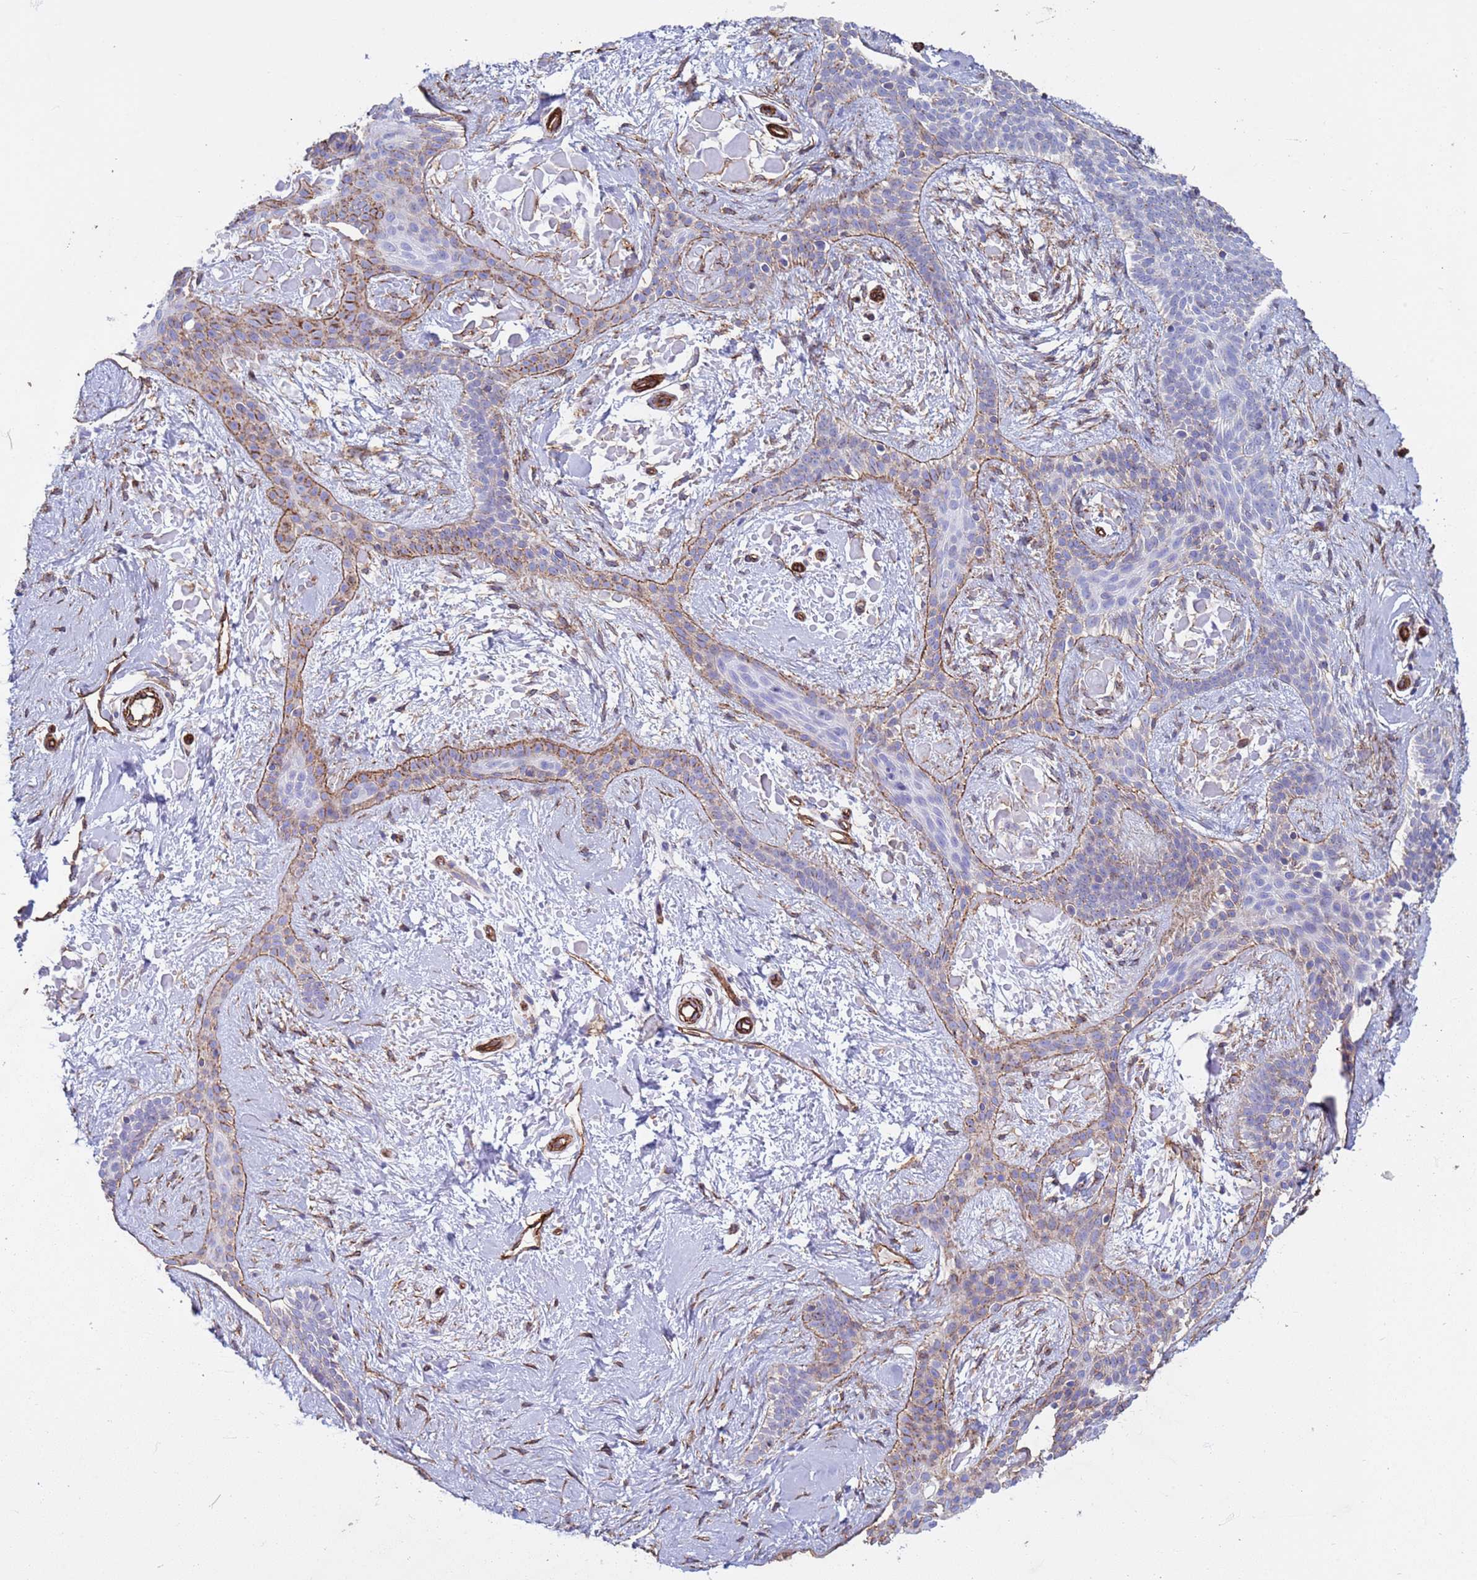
{"staining": {"intensity": "moderate", "quantity": "<25%", "location": "cytoplasmic/membranous"}, "tissue": "skin cancer", "cell_type": "Tumor cells", "image_type": "cancer", "snomed": [{"axis": "morphology", "description": "Basal cell carcinoma"}, {"axis": "topography", "description": "Skin"}], "caption": "High-power microscopy captured an immunohistochemistry (IHC) photomicrograph of skin basal cell carcinoma, revealing moderate cytoplasmic/membranous staining in approximately <25% of tumor cells.", "gene": "GASK1A", "patient": {"sex": "male", "age": 78}}